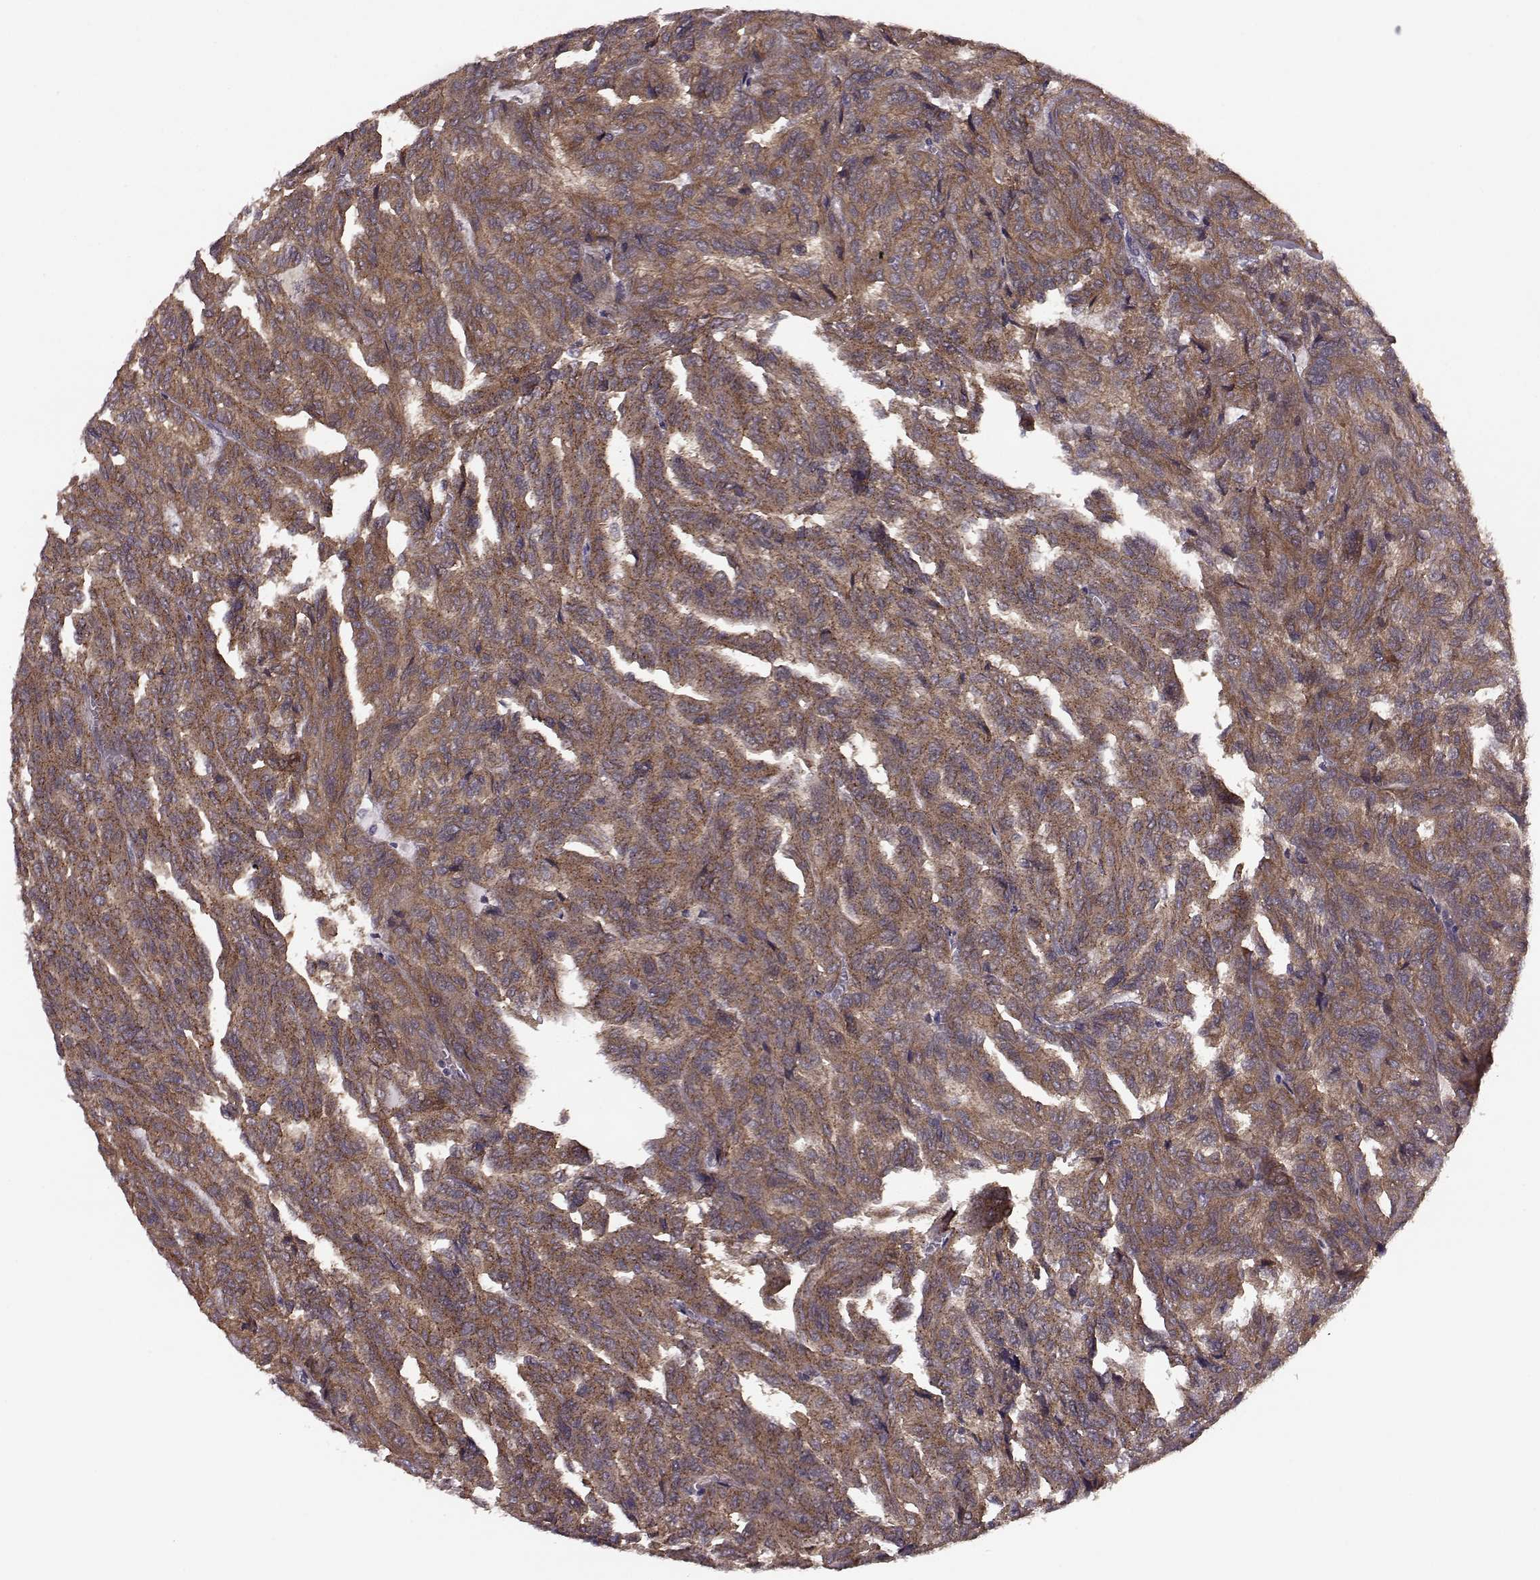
{"staining": {"intensity": "strong", "quantity": ">75%", "location": "cytoplasmic/membranous"}, "tissue": "renal cancer", "cell_type": "Tumor cells", "image_type": "cancer", "snomed": [{"axis": "morphology", "description": "Adenocarcinoma, NOS"}, {"axis": "topography", "description": "Kidney"}], "caption": "A high-resolution histopathology image shows IHC staining of adenocarcinoma (renal), which exhibits strong cytoplasmic/membranous expression in about >75% of tumor cells.", "gene": "FNIP2", "patient": {"sex": "male", "age": 79}}